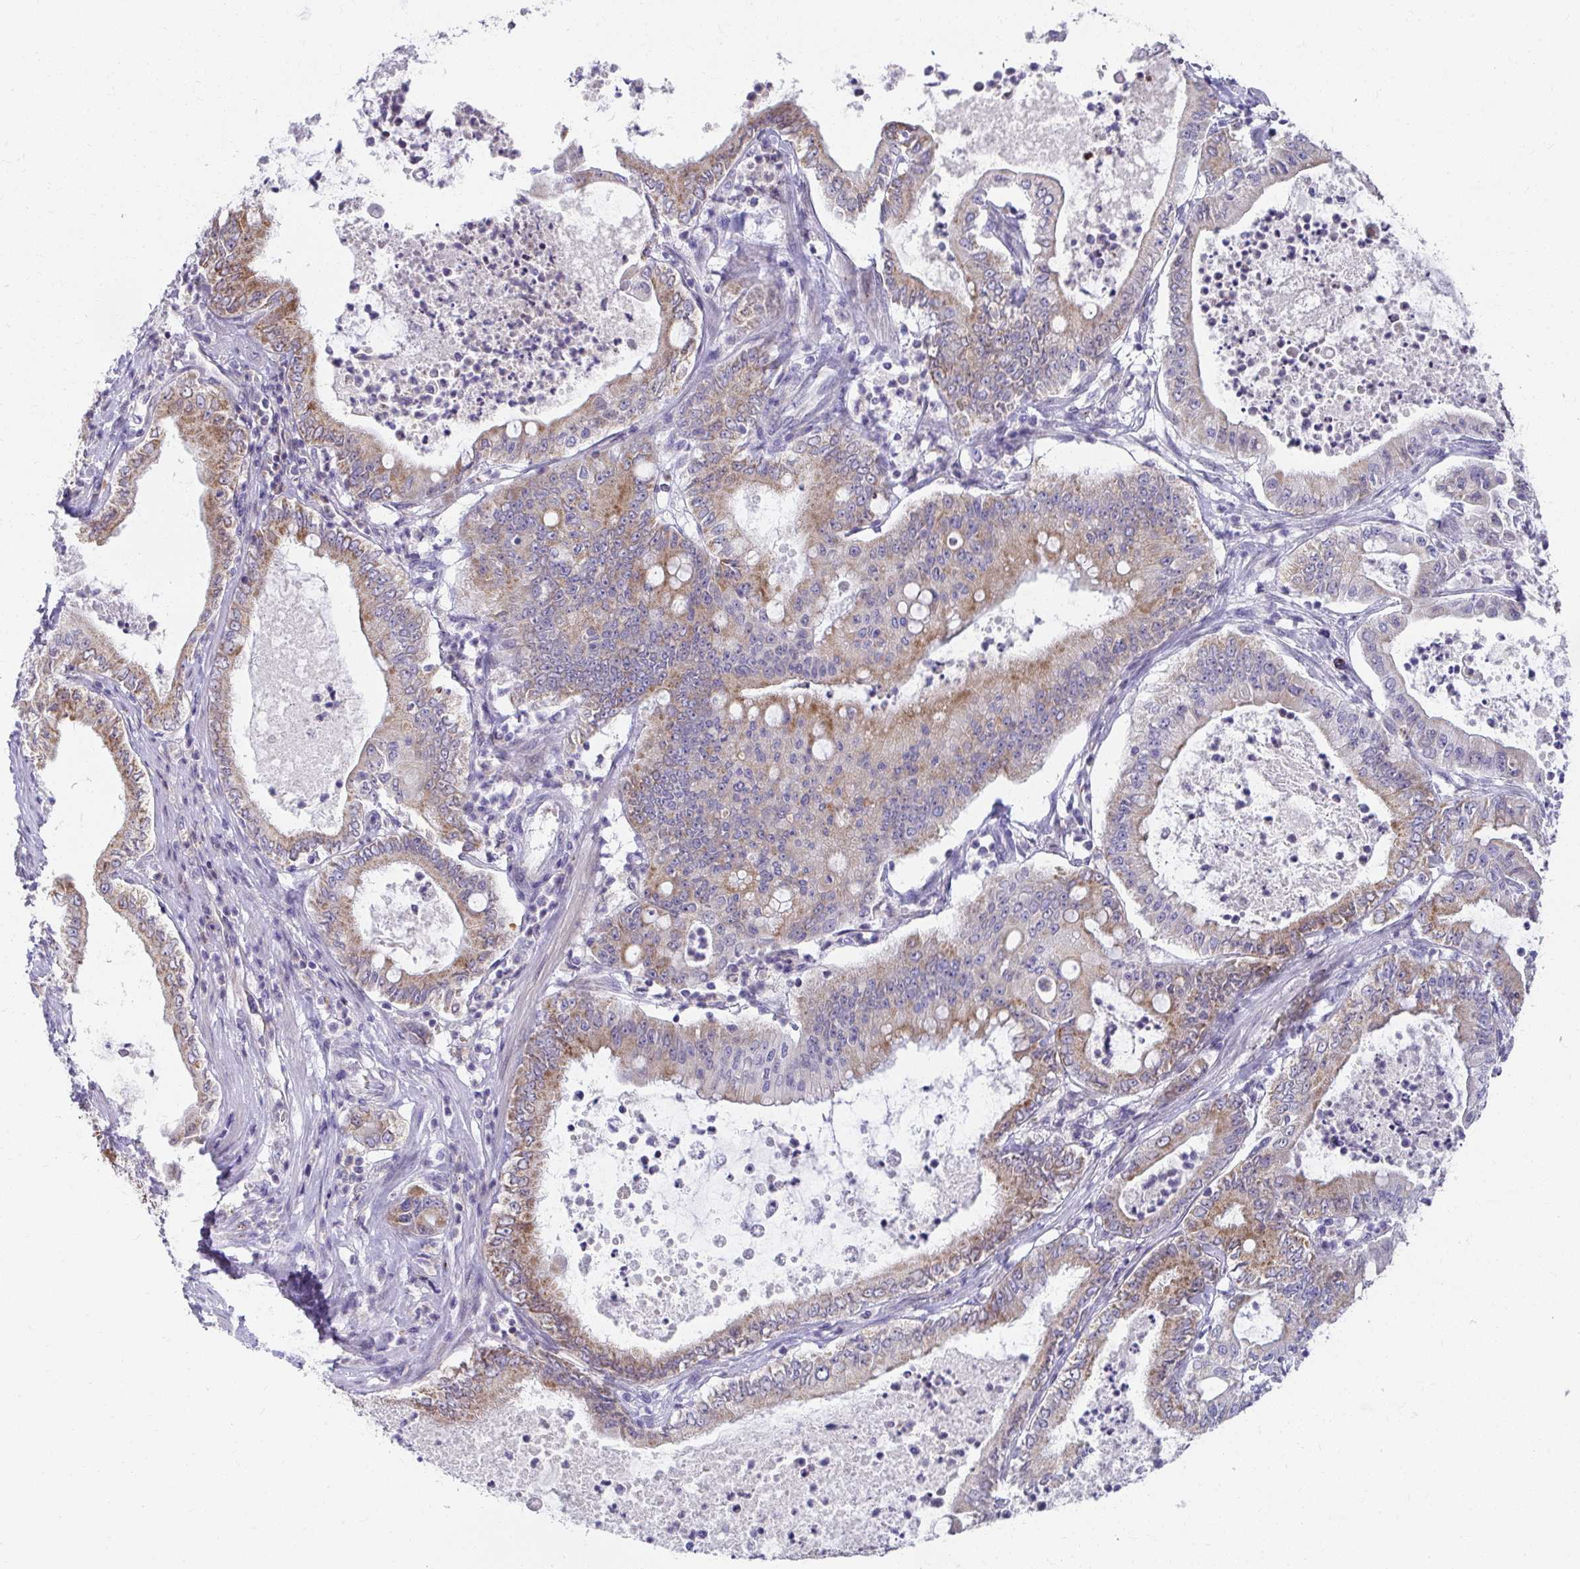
{"staining": {"intensity": "strong", "quantity": "25%-75%", "location": "cytoplasmic/membranous"}, "tissue": "pancreatic cancer", "cell_type": "Tumor cells", "image_type": "cancer", "snomed": [{"axis": "morphology", "description": "Adenocarcinoma, NOS"}, {"axis": "topography", "description": "Pancreas"}], "caption": "Brown immunohistochemical staining in pancreatic cancer reveals strong cytoplasmic/membranous staining in approximately 25%-75% of tumor cells.", "gene": "EXOC5", "patient": {"sex": "male", "age": 71}}